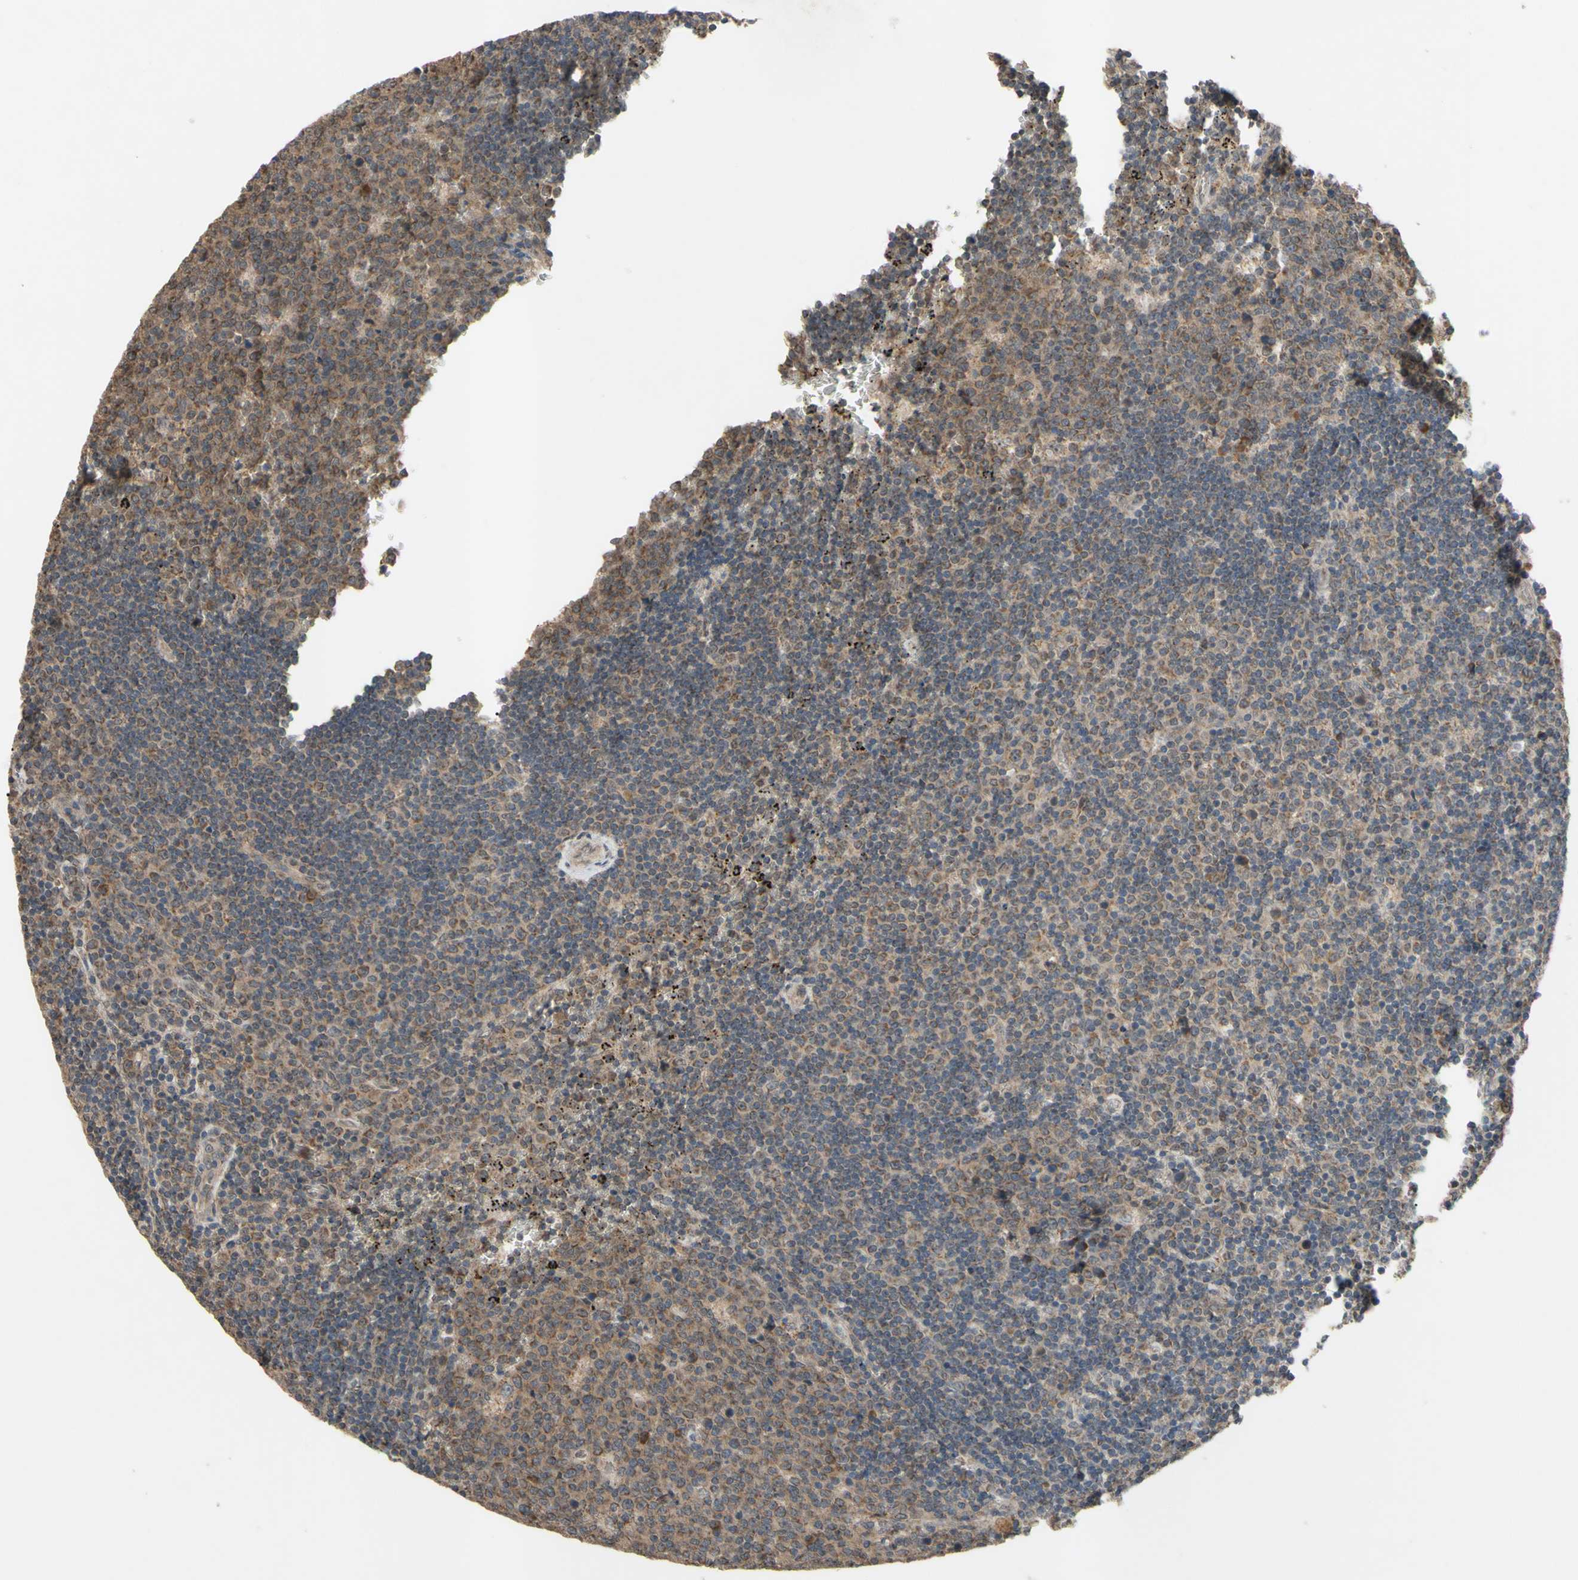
{"staining": {"intensity": "moderate", "quantity": ">75%", "location": "cytoplasmic/membranous"}, "tissue": "lymph node", "cell_type": "Germinal center cells", "image_type": "normal", "snomed": [{"axis": "morphology", "description": "Normal tissue, NOS"}, {"axis": "topography", "description": "Lymph node"}, {"axis": "topography", "description": "Salivary gland"}], "caption": "Germinal center cells show moderate cytoplasmic/membranous positivity in about >75% of cells in normal lymph node.", "gene": "CD164", "patient": {"sex": "male", "age": 8}}